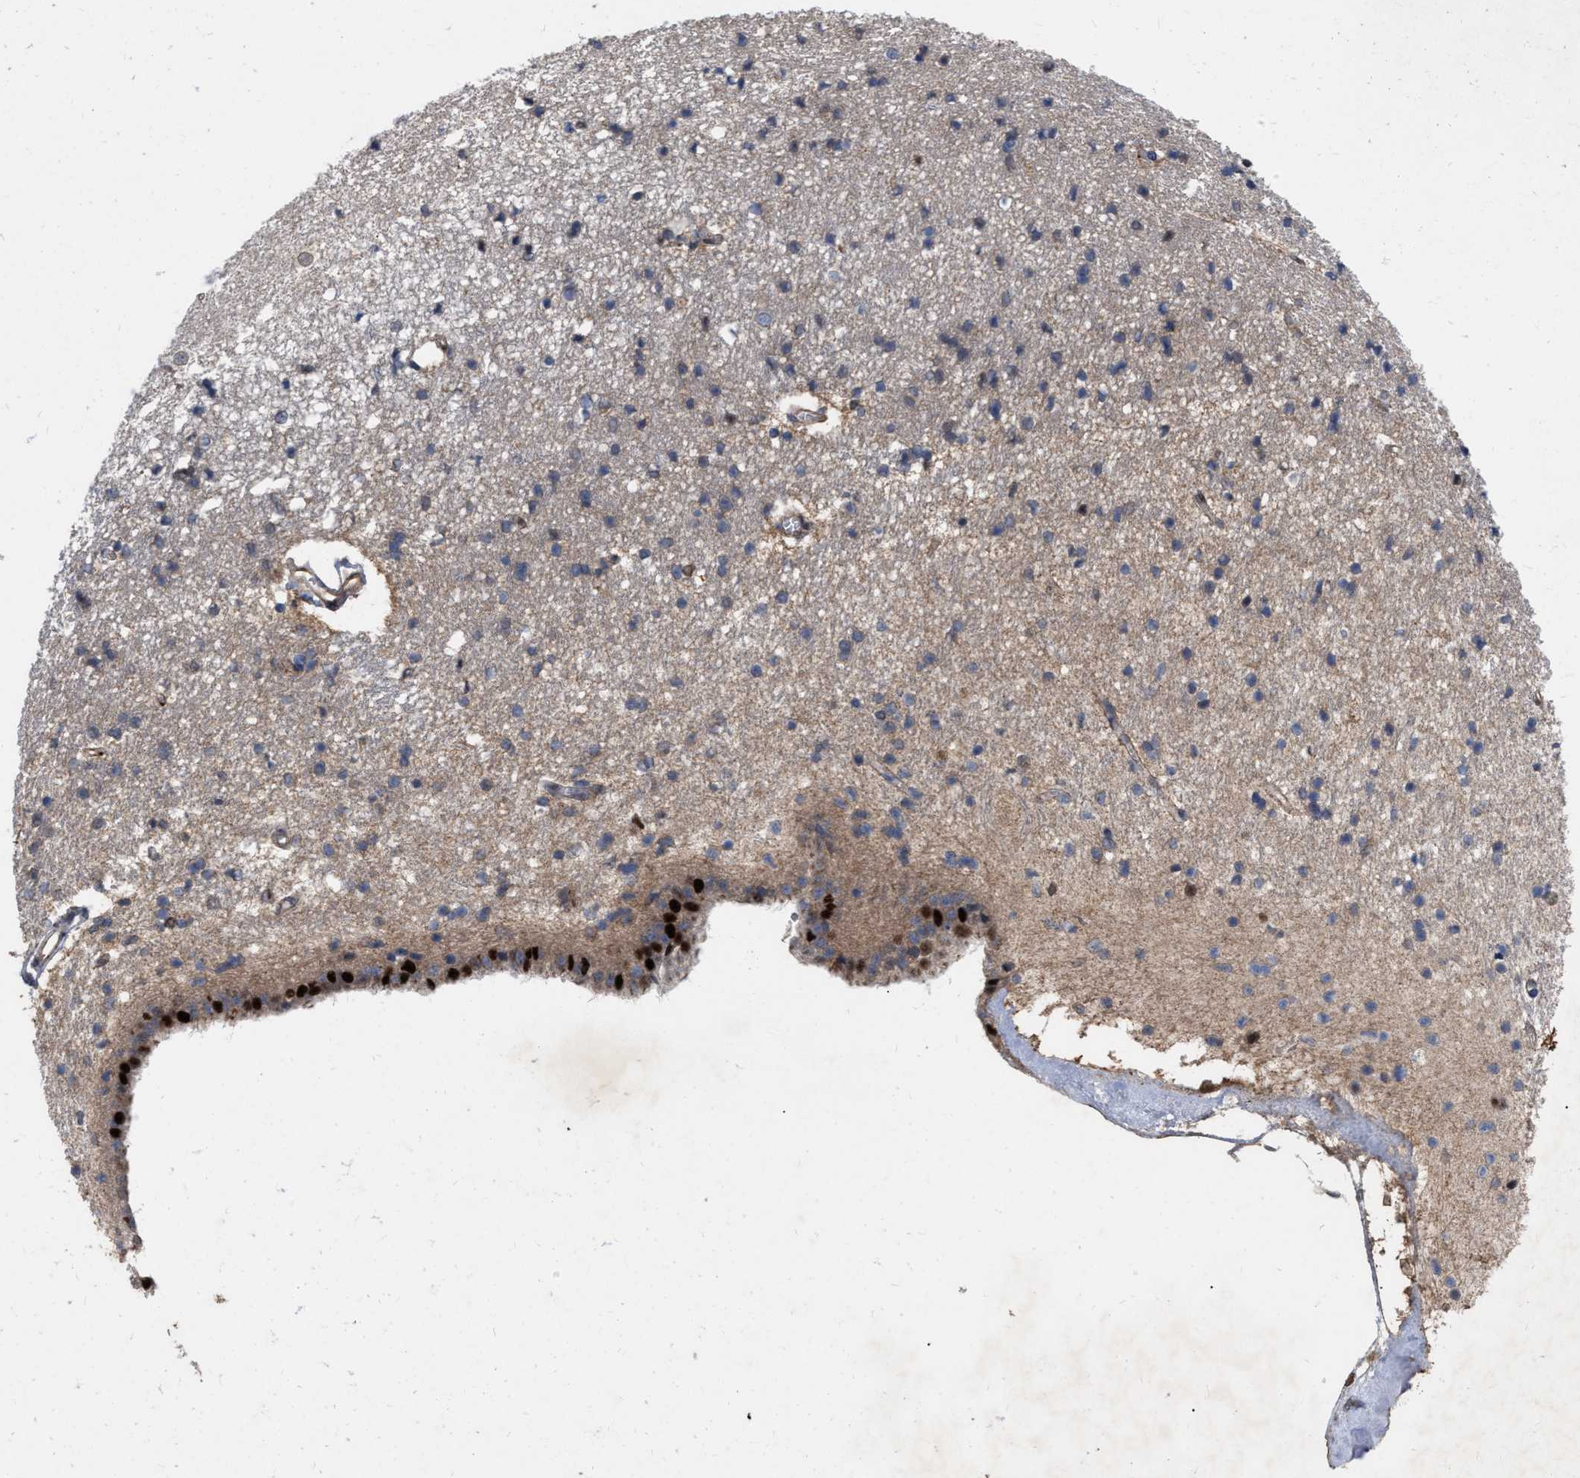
{"staining": {"intensity": "moderate", "quantity": "25%-75%", "location": "nuclear"}, "tissue": "caudate", "cell_type": "Glial cells", "image_type": "normal", "snomed": [{"axis": "morphology", "description": "Normal tissue, NOS"}, {"axis": "topography", "description": "Lateral ventricle wall"}], "caption": "This image reveals IHC staining of normal caudate, with medium moderate nuclear expression in approximately 25%-75% of glial cells.", "gene": "MDM4", "patient": {"sex": "male", "age": 45}}